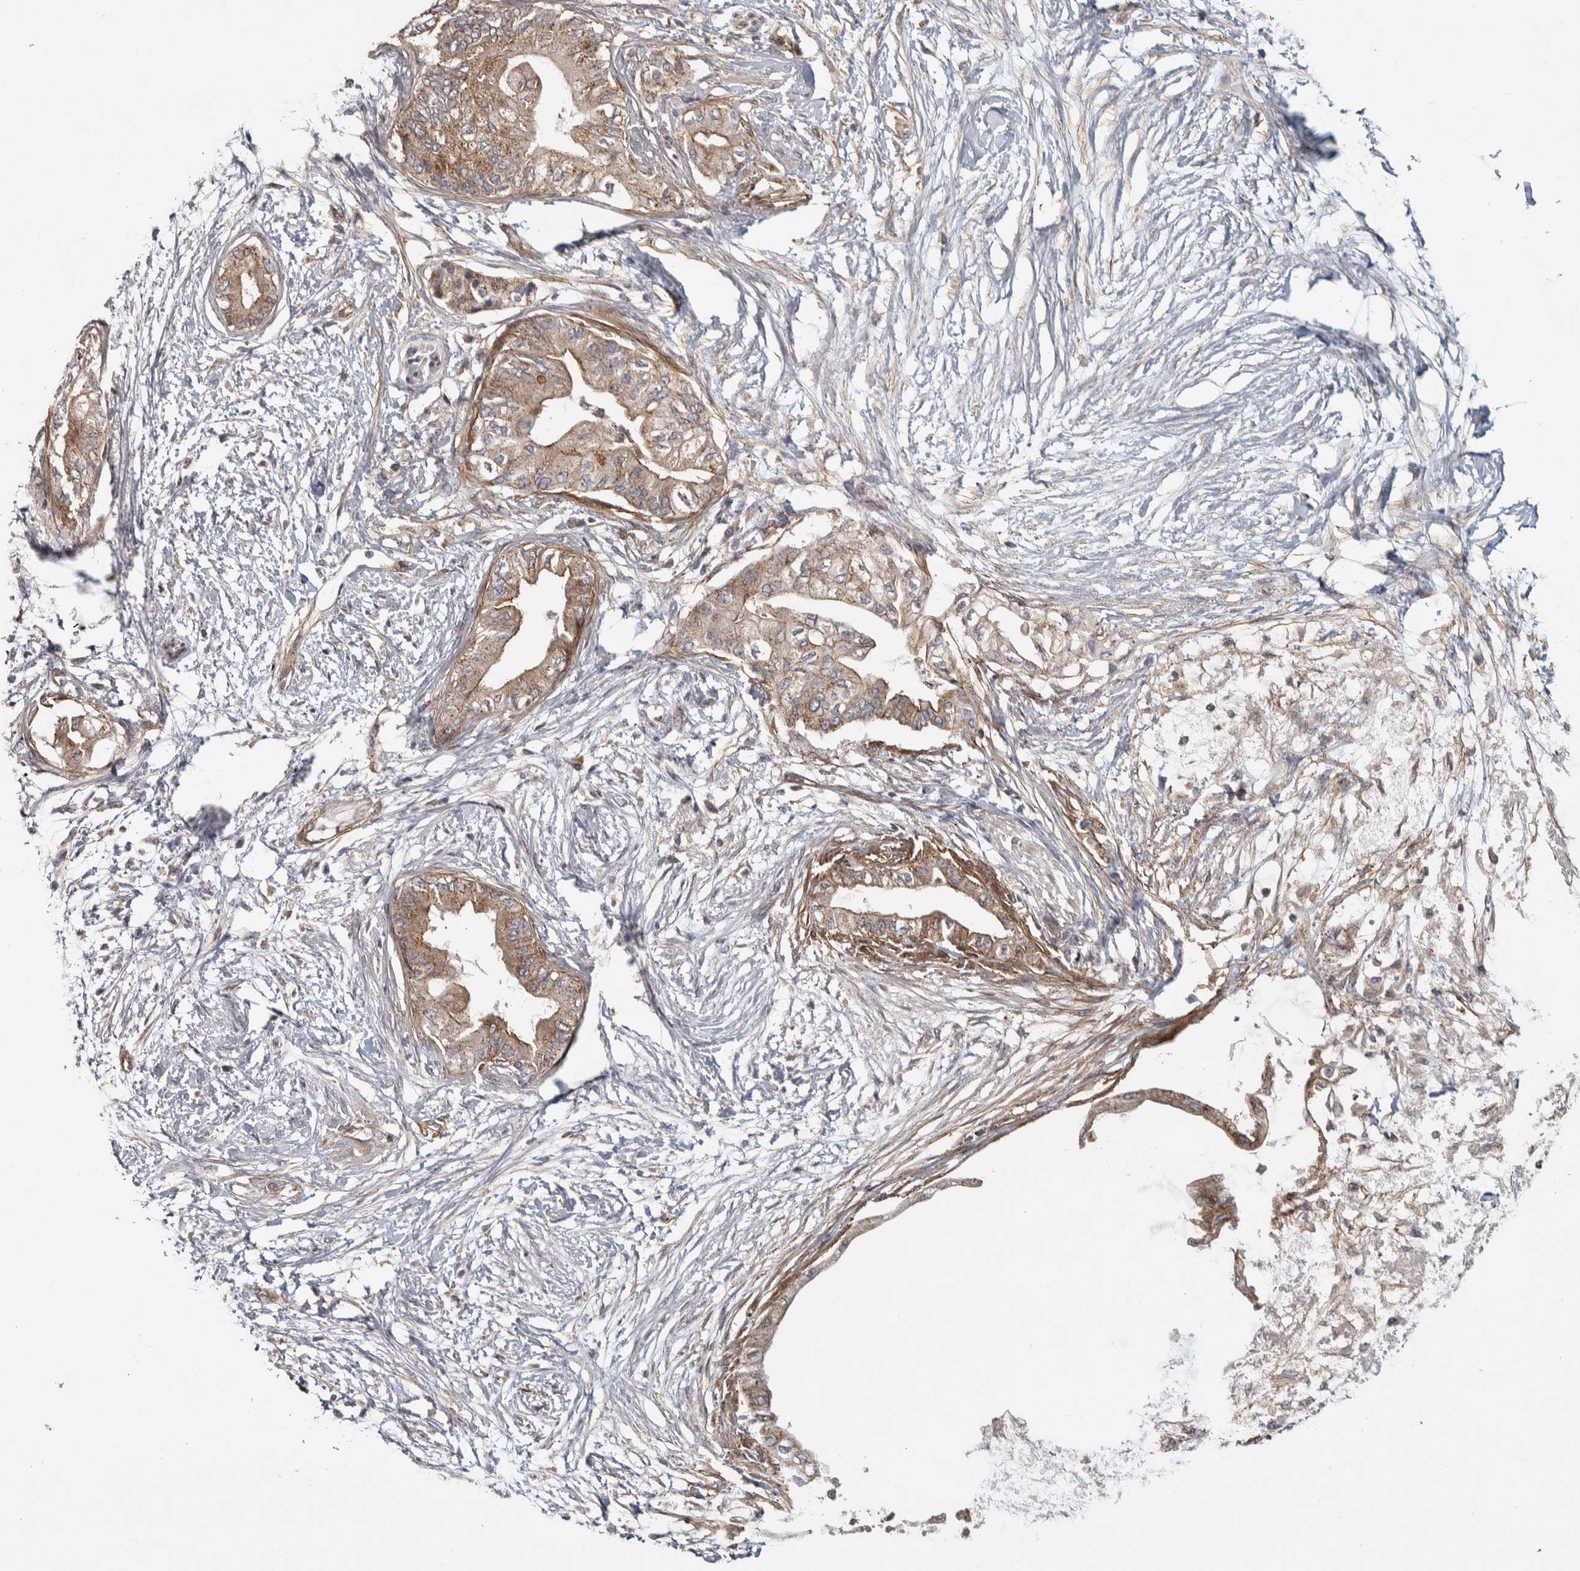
{"staining": {"intensity": "weak", "quantity": ">75%", "location": "cytoplasmic/membranous"}, "tissue": "pancreatic cancer", "cell_type": "Tumor cells", "image_type": "cancer", "snomed": [{"axis": "morphology", "description": "Normal tissue, NOS"}, {"axis": "morphology", "description": "Adenocarcinoma, NOS"}, {"axis": "topography", "description": "Pancreas"}, {"axis": "topography", "description": "Duodenum"}], "caption": "IHC histopathology image of neoplastic tissue: pancreatic cancer (adenocarcinoma) stained using immunohistochemistry (IHC) exhibits low levels of weak protein expression localized specifically in the cytoplasmic/membranous of tumor cells, appearing as a cytoplasmic/membranous brown color.", "gene": "CHMP4C", "patient": {"sex": "female", "age": 60}}